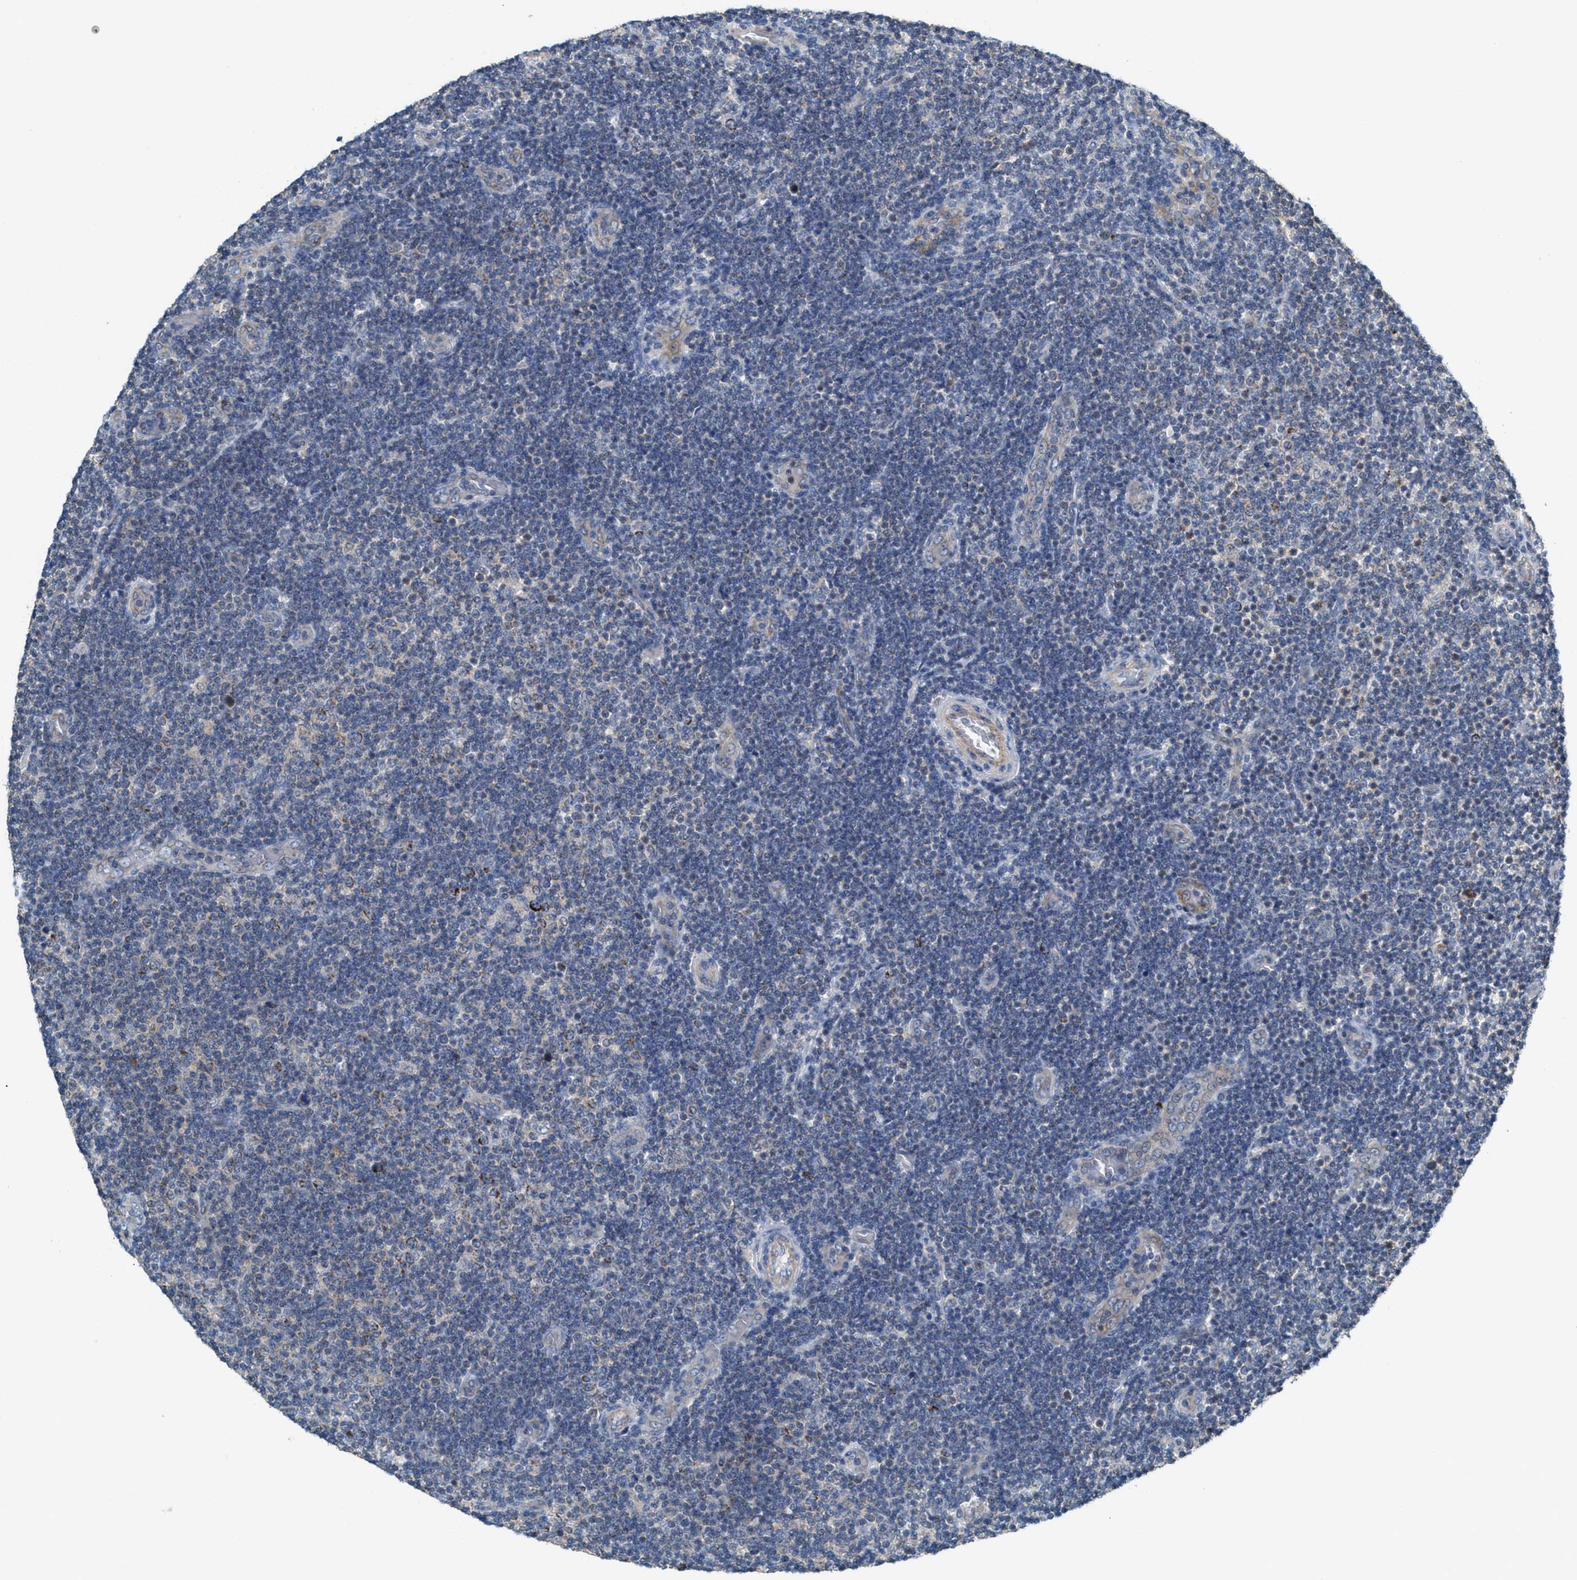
{"staining": {"intensity": "negative", "quantity": "none", "location": "none"}, "tissue": "lymphoma", "cell_type": "Tumor cells", "image_type": "cancer", "snomed": [{"axis": "morphology", "description": "Malignant lymphoma, non-Hodgkin's type, Low grade"}, {"axis": "topography", "description": "Lymph node"}], "caption": "This is an IHC micrograph of human low-grade malignant lymphoma, non-Hodgkin's type. There is no positivity in tumor cells.", "gene": "MRM1", "patient": {"sex": "male", "age": 83}}